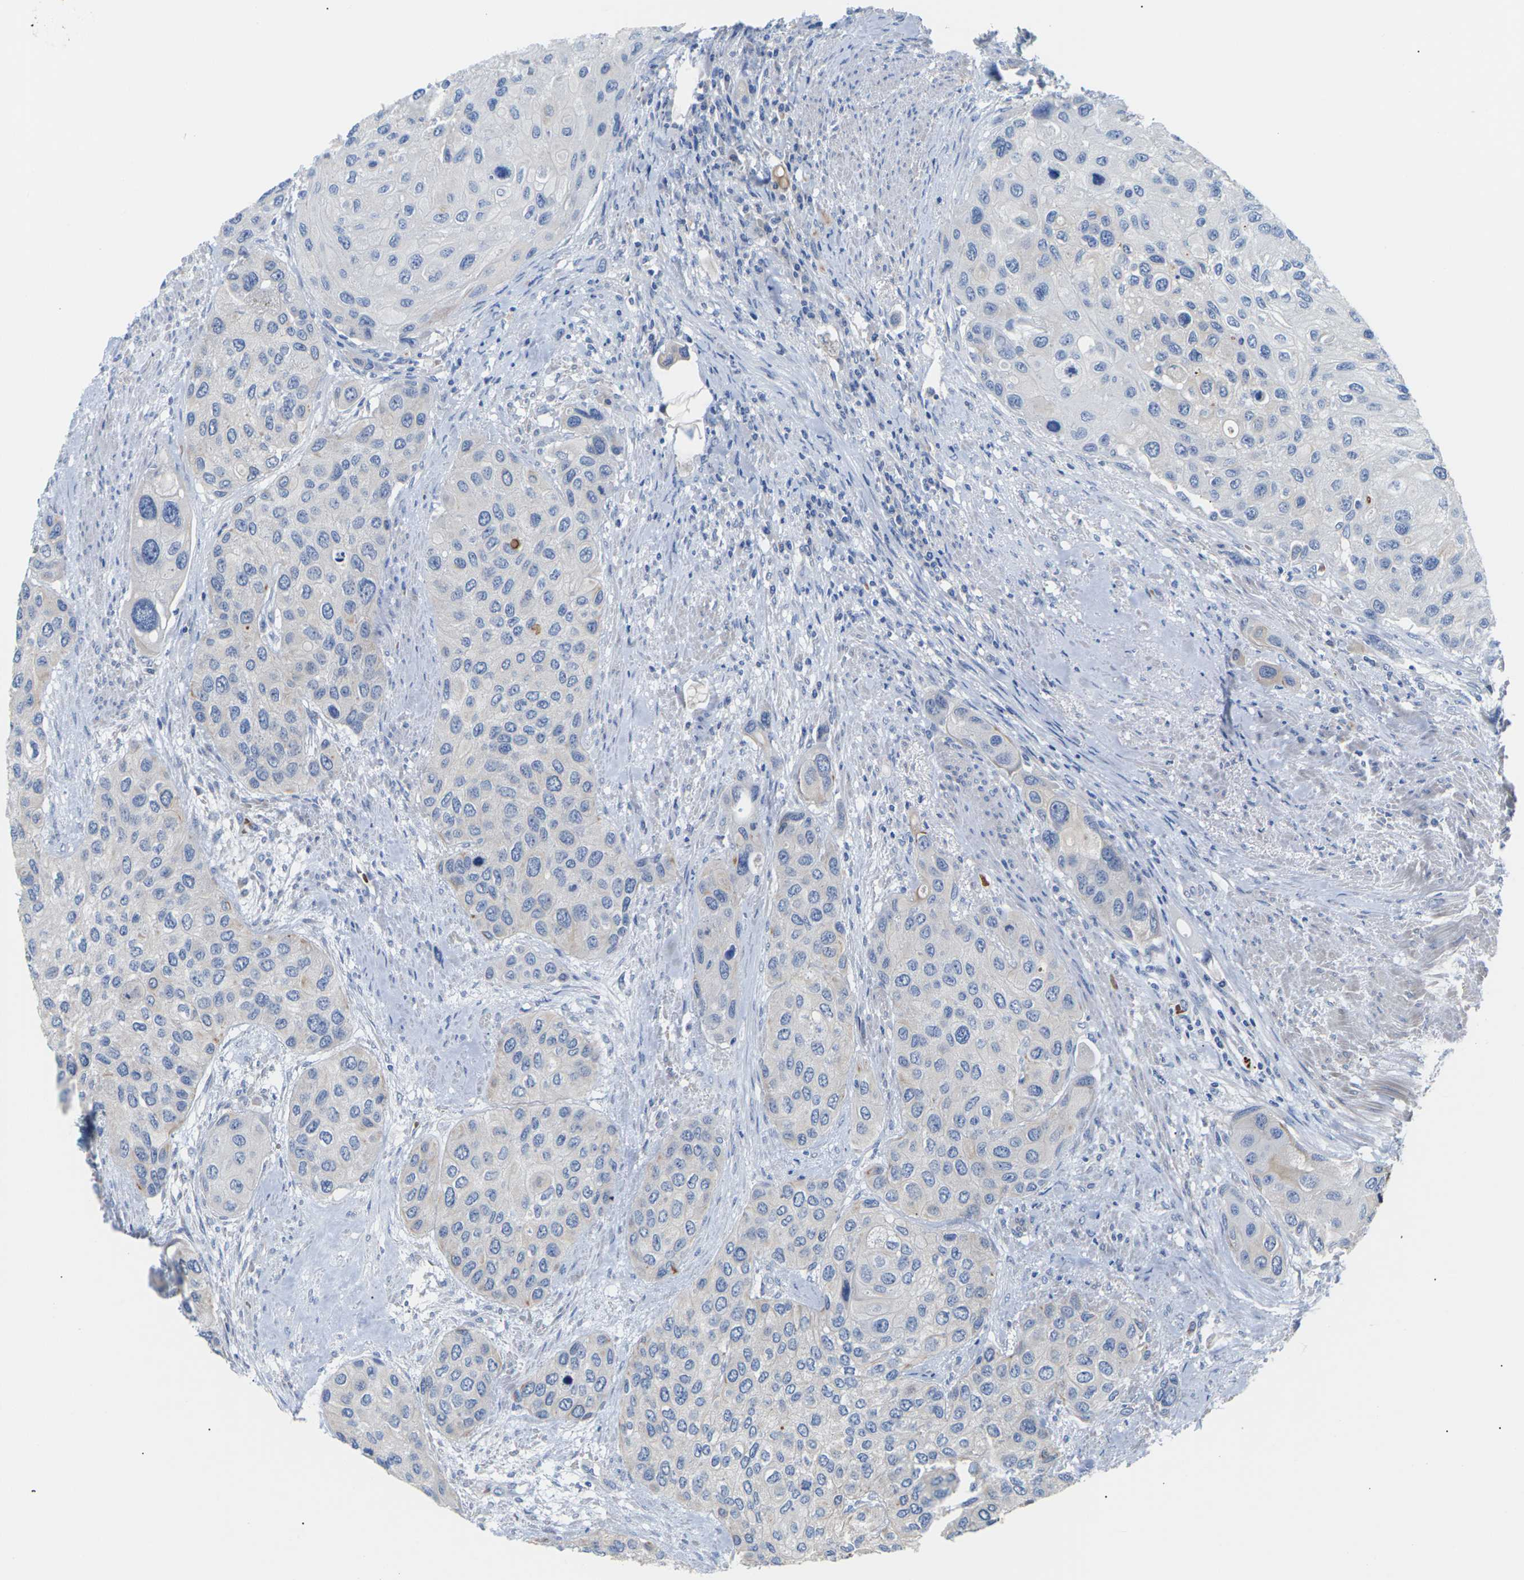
{"staining": {"intensity": "negative", "quantity": "none", "location": "none"}, "tissue": "urothelial cancer", "cell_type": "Tumor cells", "image_type": "cancer", "snomed": [{"axis": "morphology", "description": "Urothelial carcinoma, High grade"}, {"axis": "topography", "description": "Urinary bladder"}], "caption": "IHC histopathology image of human urothelial carcinoma (high-grade) stained for a protein (brown), which reveals no expression in tumor cells.", "gene": "TMCO4", "patient": {"sex": "female", "age": 56}}